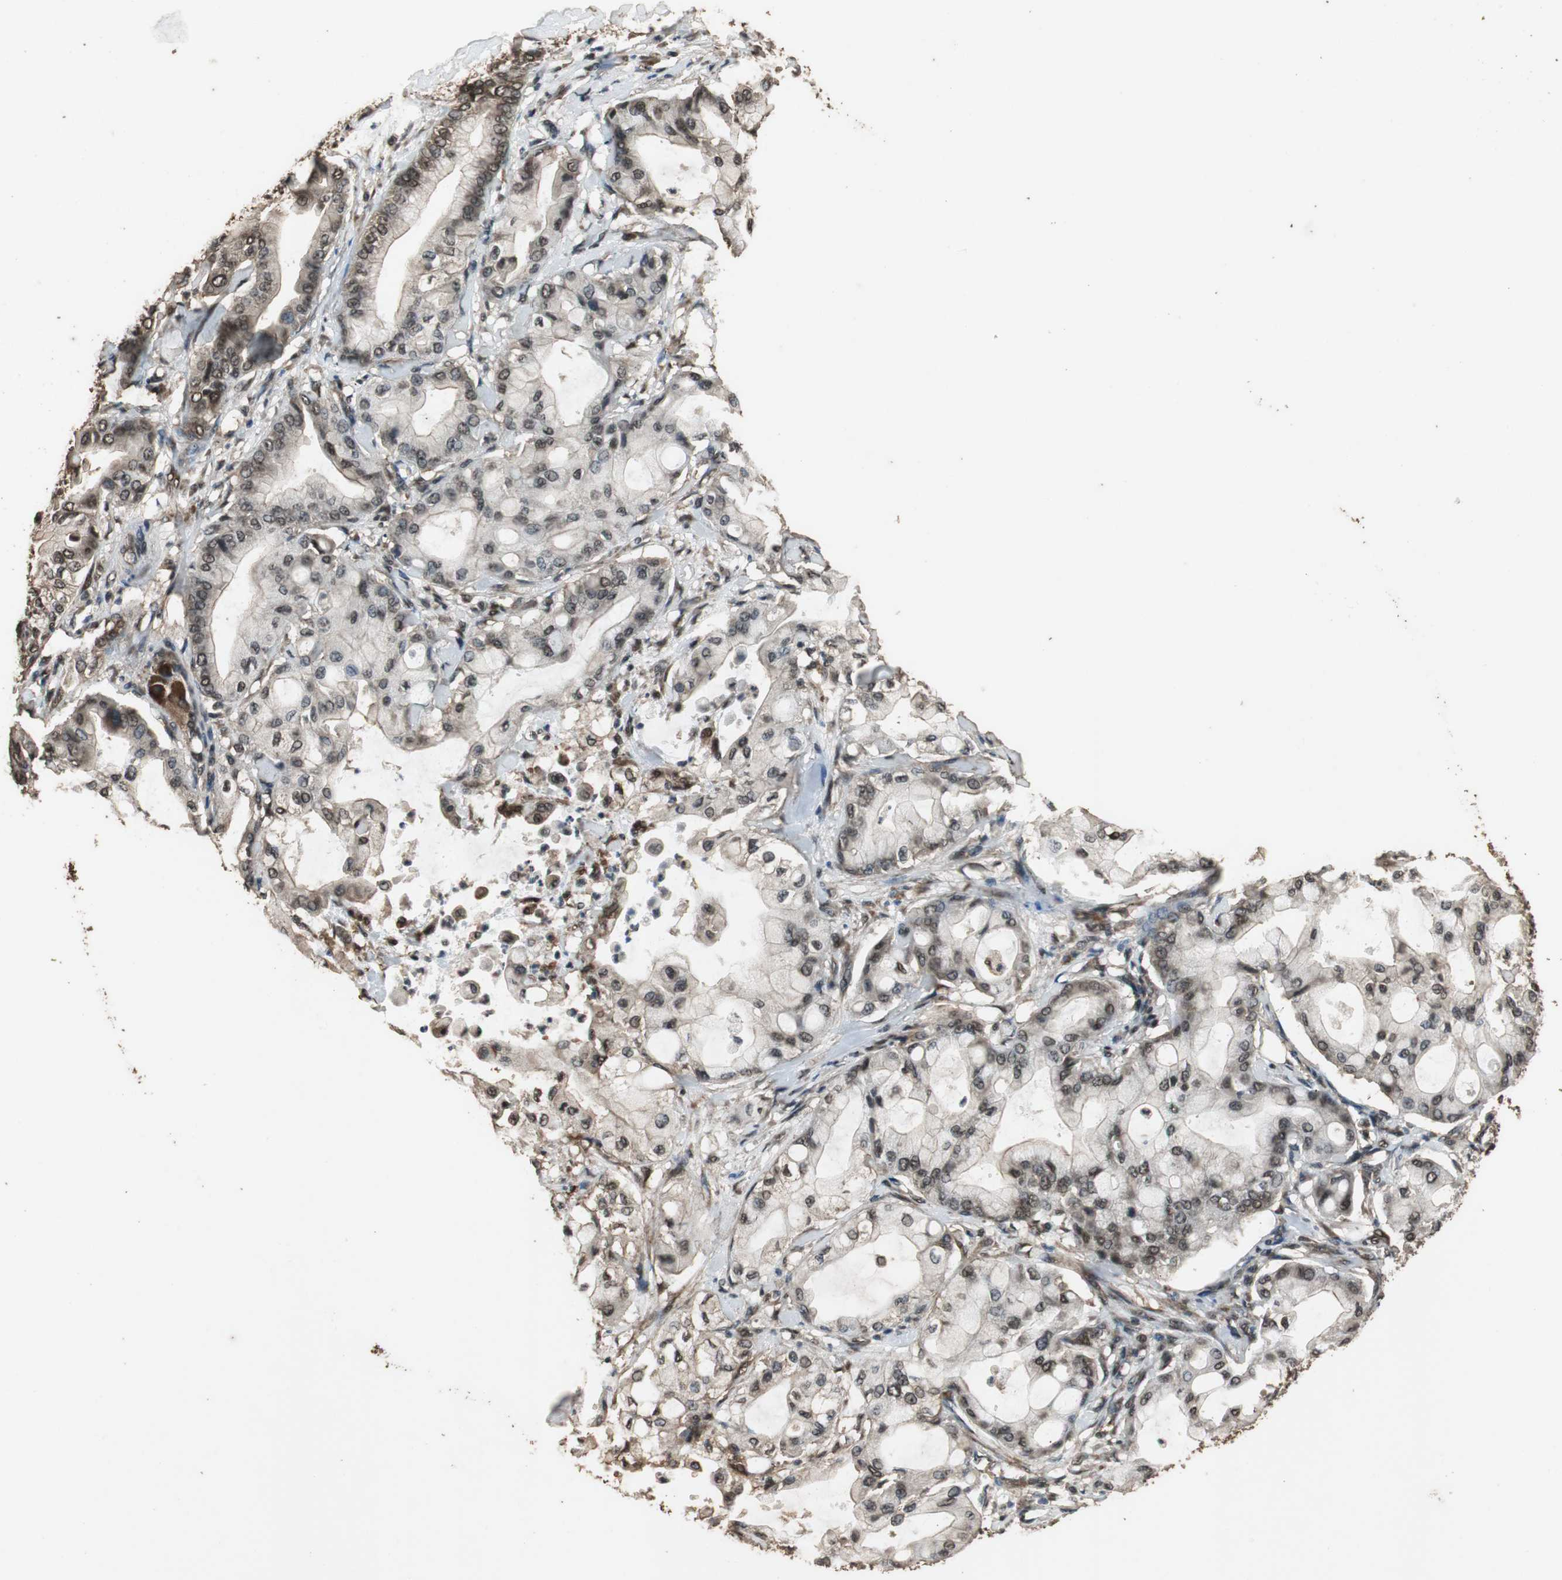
{"staining": {"intensity": "moderate", "quantity": ">75%", "location": "cytoplasmic/membranous,nuclear"}, "tissue": "pancreatic cancer", "cell_type": "Tumor cells", "image_type": "cancer", "snomed": [{"axis": "morphology", "description": "Adenocarcinoma, NOS"}, {"axis": "morphology", "description": "Adenocarcinoma, metastatic, NOS"}, {"axis": "topography", "description": "Lymph node"}, {"axis": "topography", "description": "Pancreas"}, {"axis": "topography", "description": "Duodenum"}], "caption": "This image demonstrates pancreatic metastatic adenocarcinoma stained with IHC to label a protein in brown. The cytoplasmic/membranous and nuclear of tumor cells show moderate positivity for the protein. Nuclei are counter-stained blue.", "gene": "ZNF18", "patient": {"sex": "female", "age": 64}}